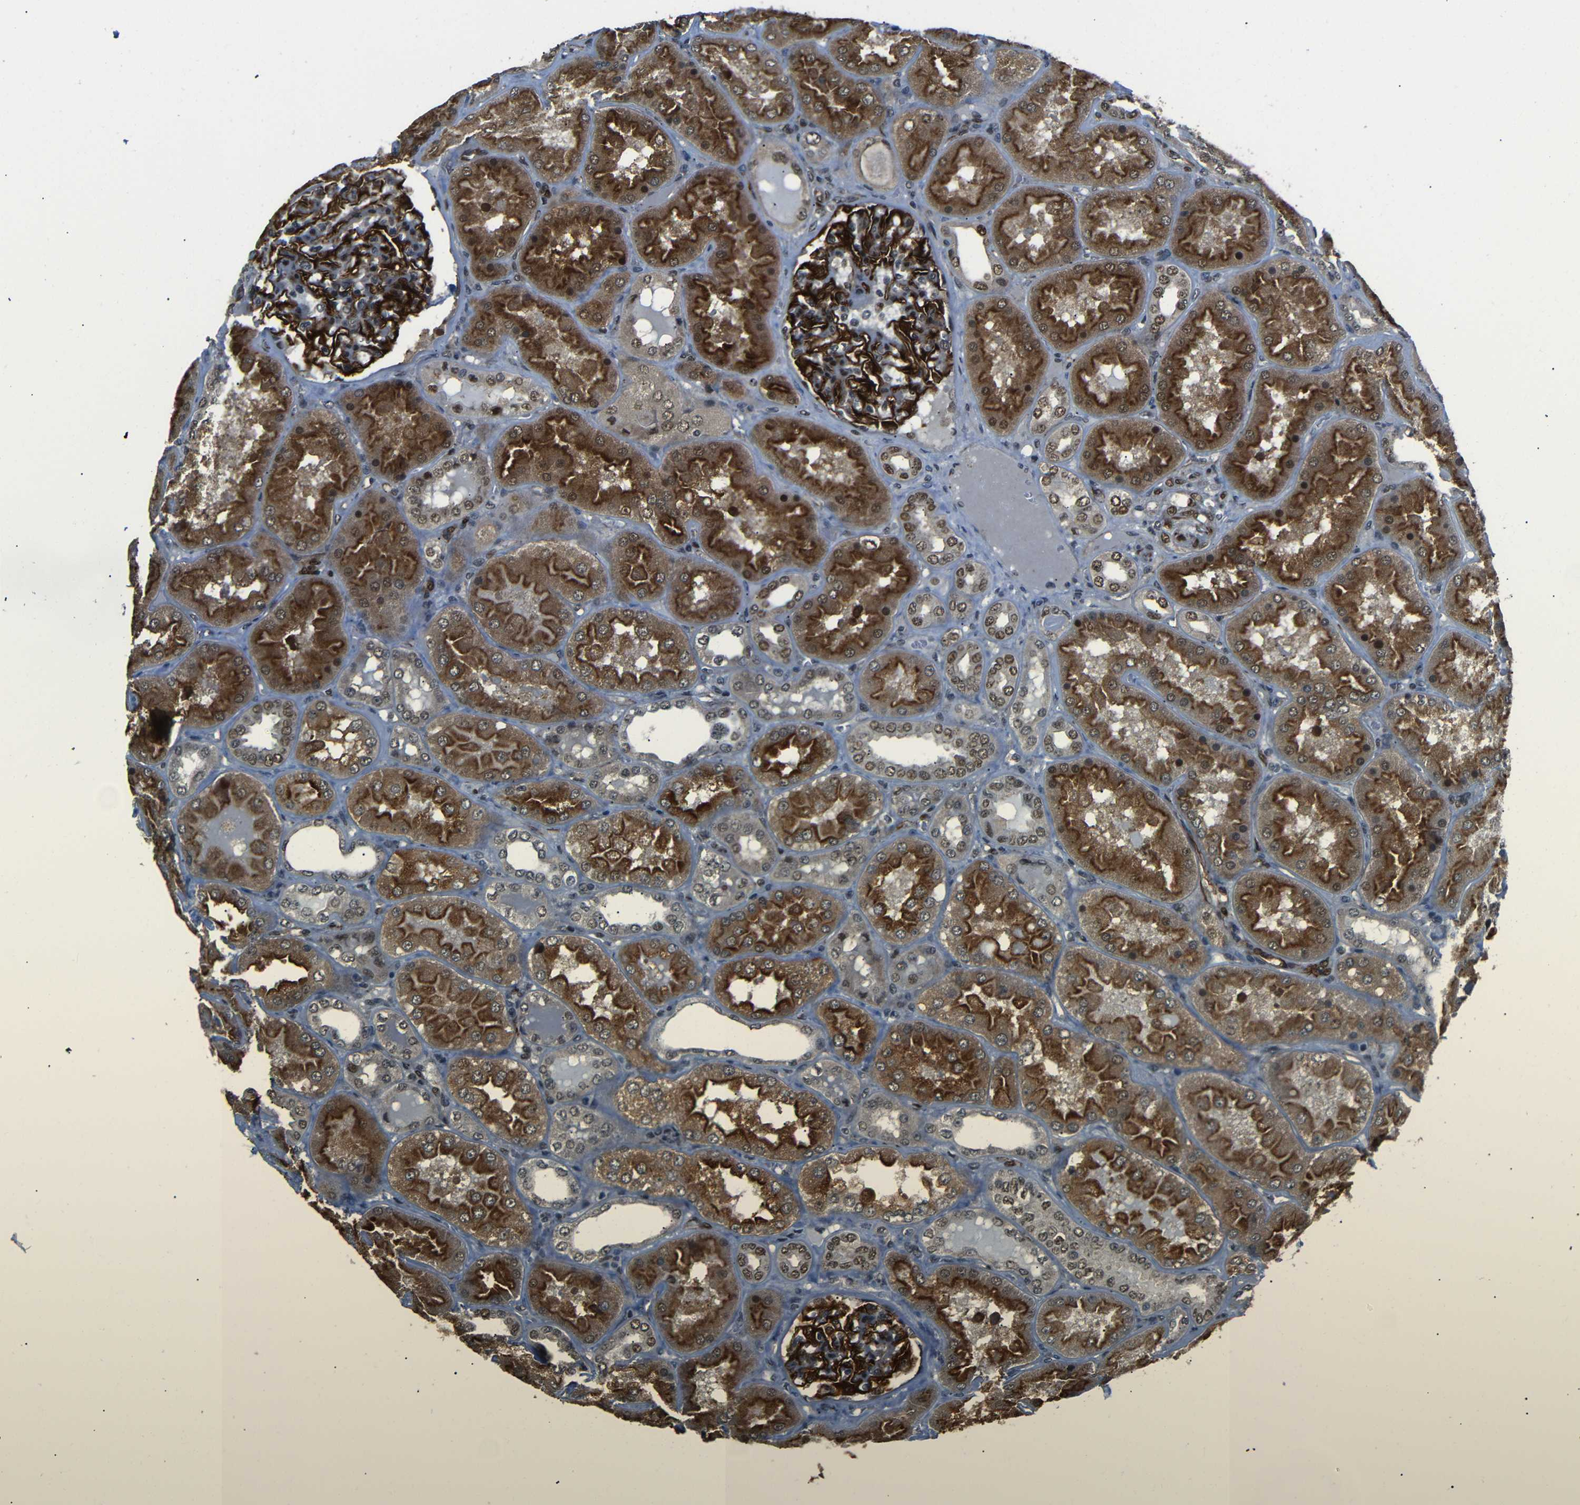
{"staining": {"intensity": "strong", "quantity": ">75%", "location": "cytoplasmic/membranous"}, "tissue": "kidney", "cell_type": "Cells in glomeruli", "image_type": "normal", "snomed": [{"axis": "morphology", "description": "Normal tissue, NOS"}, {"axis": "topography", "description": "Kidney"}], "caption": "Kidney stained with DAB (3,3'-diaminobenzidine) immunohistochemistry reveals high levels of strong cytoplasmic/membranous positivity in approximately >75% of cells in glomeruli.", "gene": "TBX2", "patient": {"sex": "female", "age": 56}}